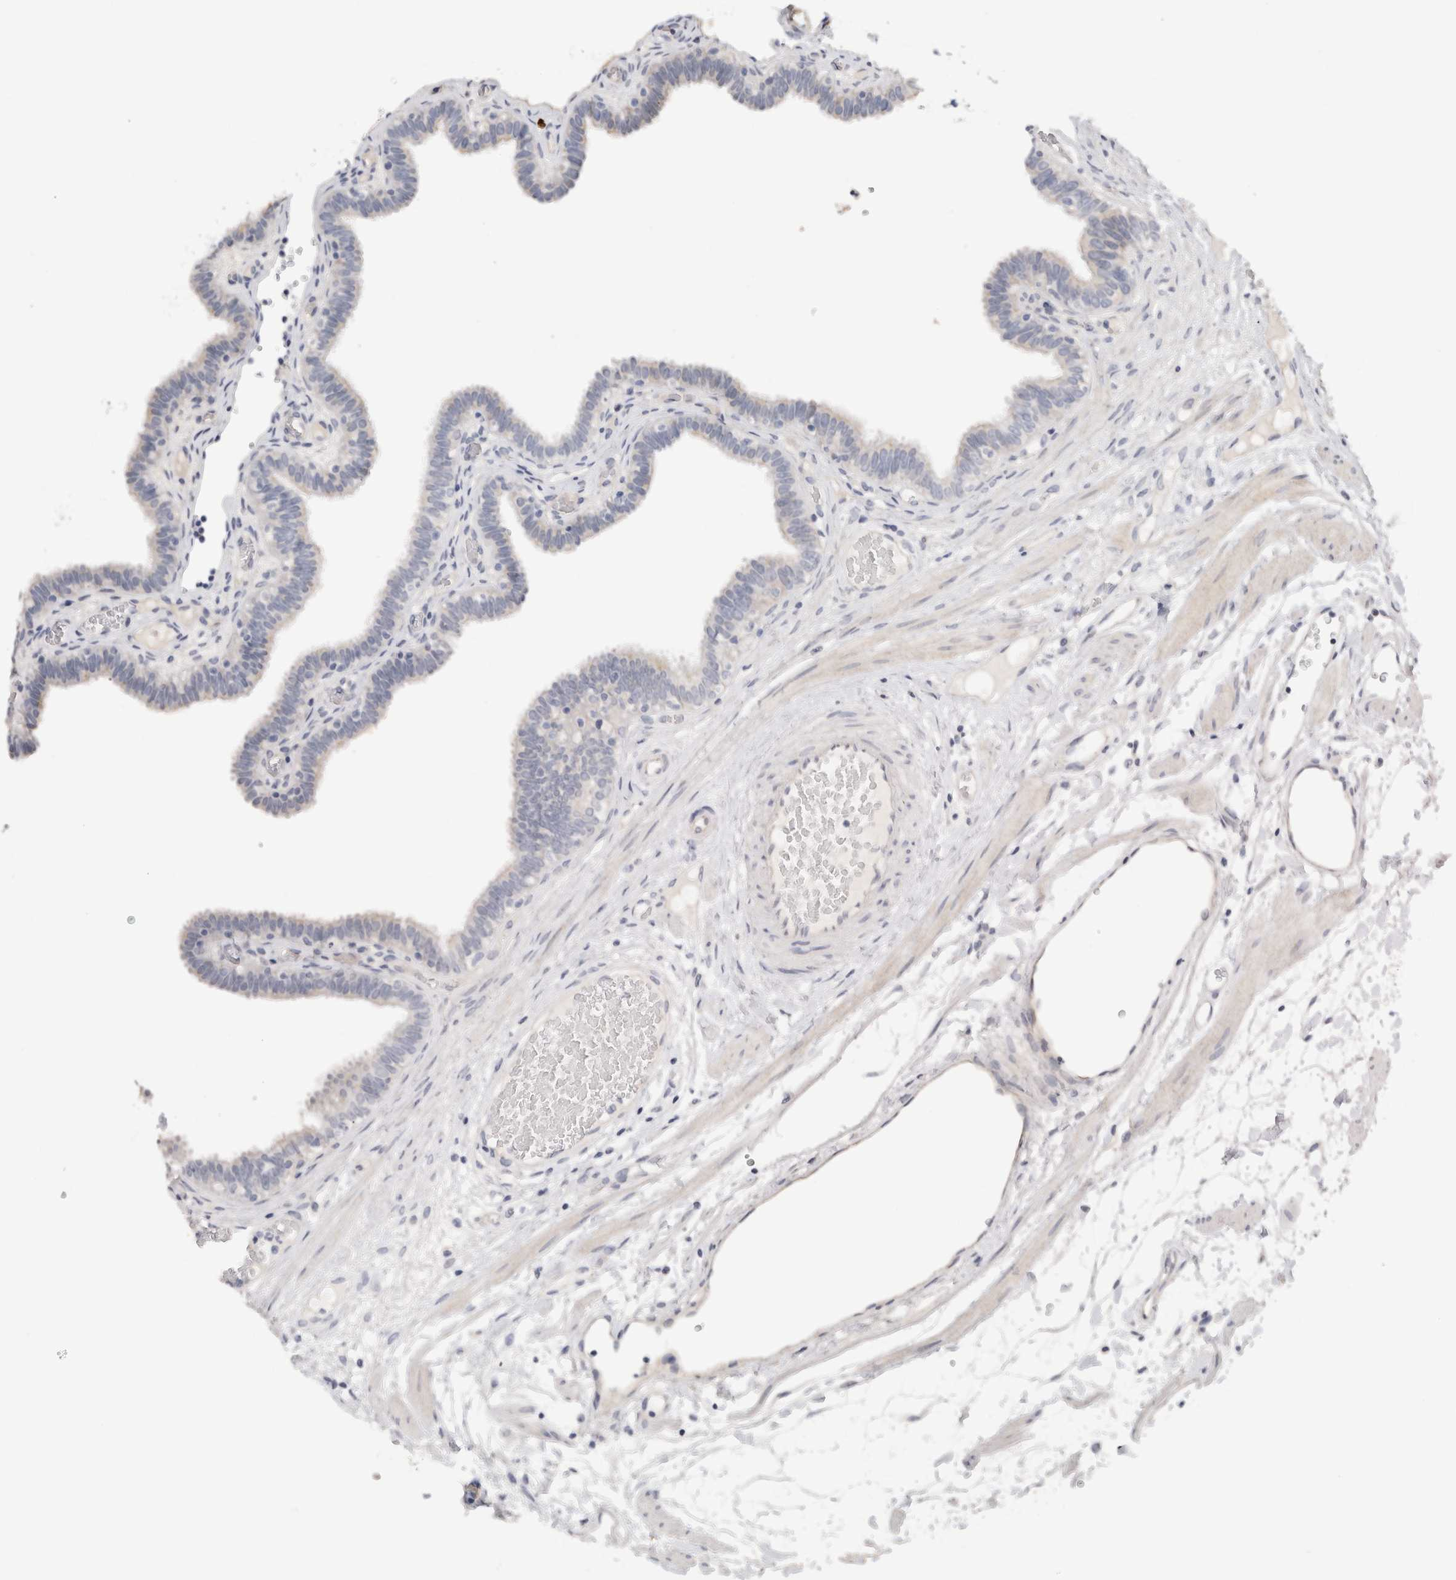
{"staining": {"intensity": "weak", "quantity": "<25%", "location": "cytoplasmic/membranous"}, "tissue": "fallopian tube", "cell_type": "Glandular cells", "image_type": "normal", "snomed": [{"axis": "morphology", "description": "Normal tissue, NOS"}, {"axis": "topography", "description": "Fallopian tube"}, {"axis": "topography", "description": "Placenta"}], "caption": "A histopathology image of fallopian tube stained for a protein exhibits no brown staining in glandular cells. (DAB IHC visualized using brightfield microscopy, high magnification).", "gene": "AFP", "patient": {"sex": "female", "age": 32}}